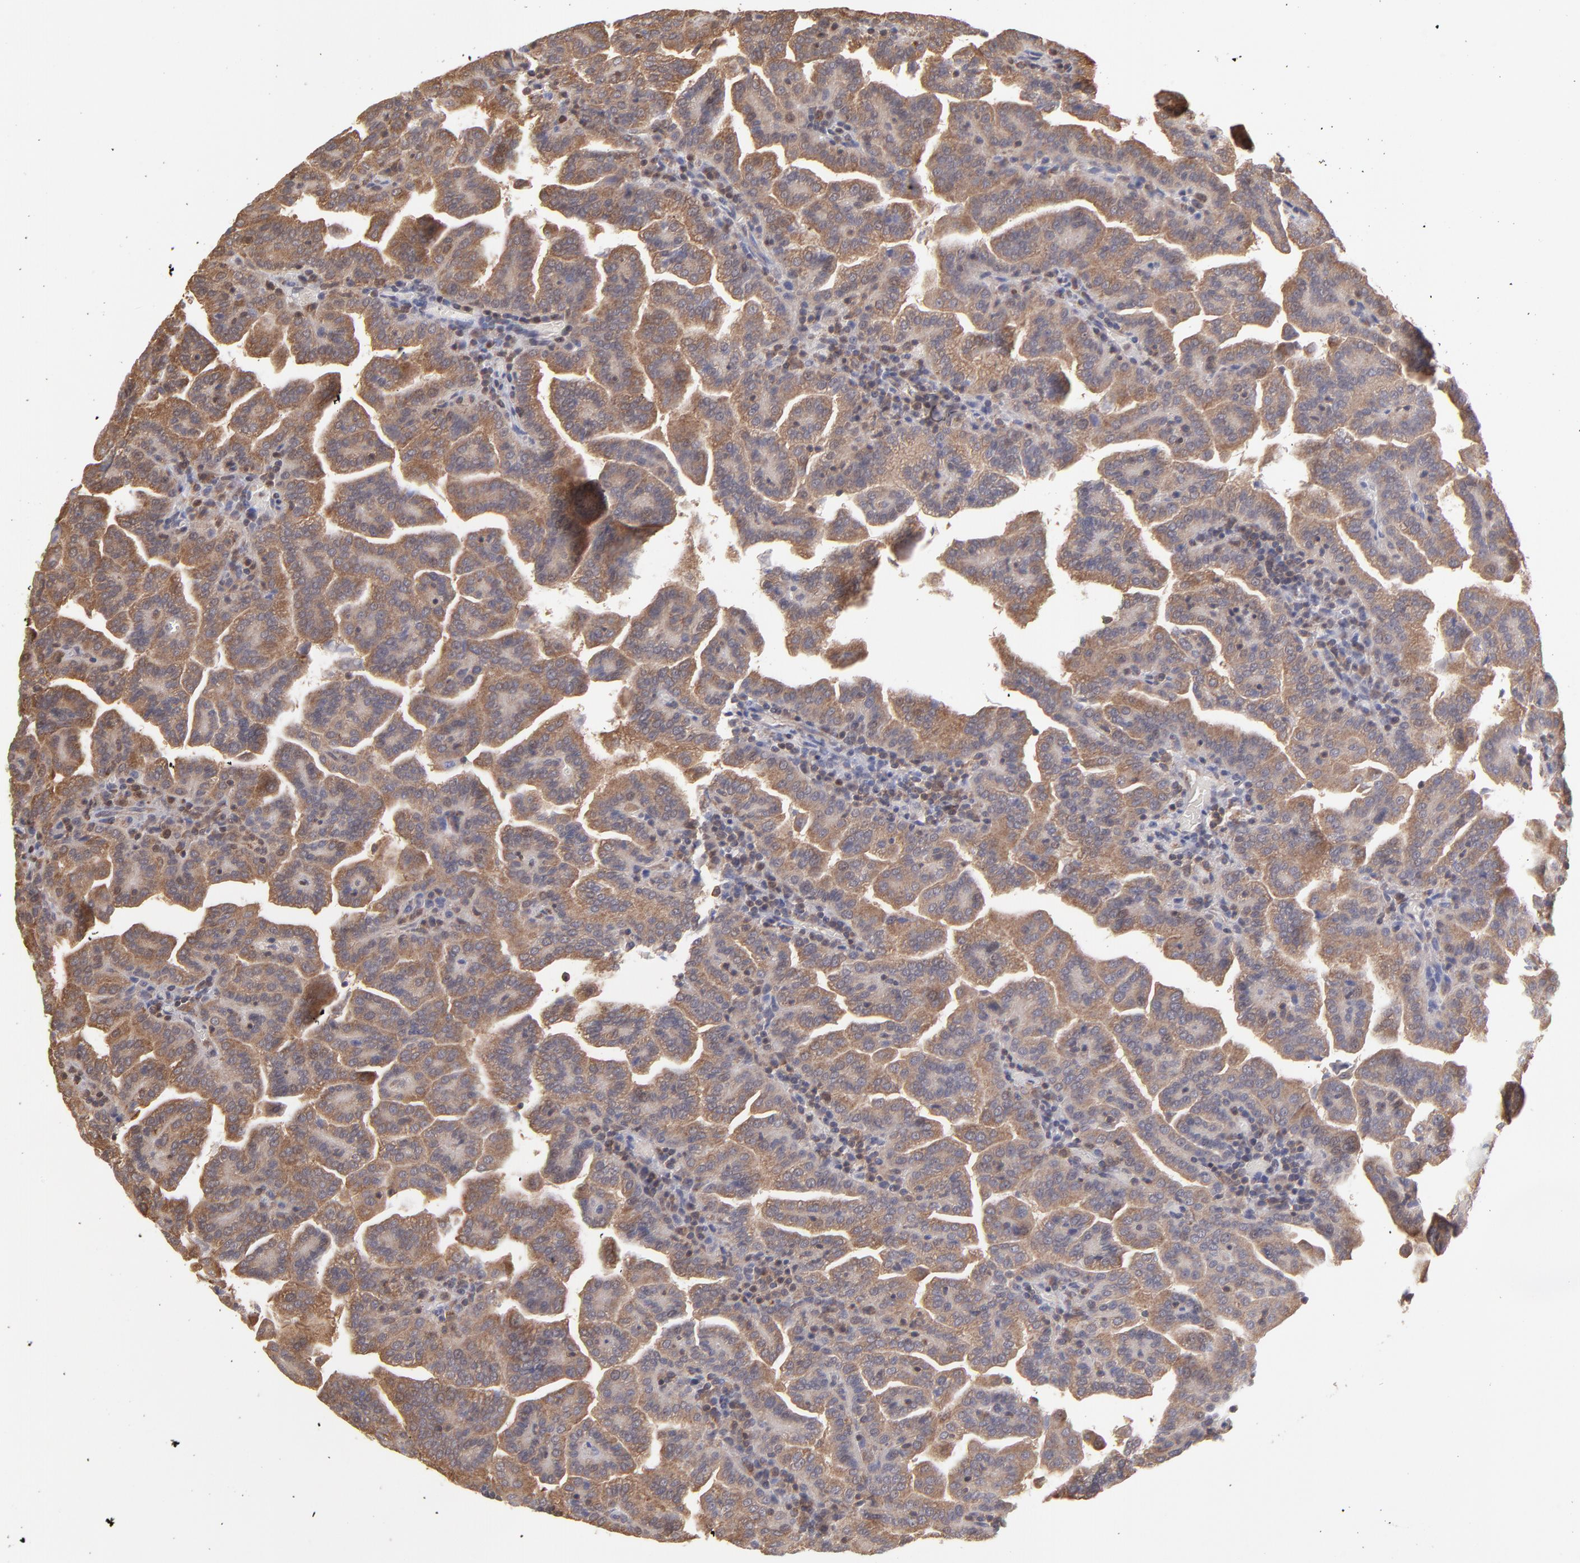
{"staining": {"intensity": "moderate", "quantity": ">75%", "location": "cytoplasmic/membranous"}, "tissue": "renal cancer", "cell_type": "Tumor cells", "image_type": "cancer", "snomed": [{"axis": "morphology", "description": "Adenocarcinoma, NOS"}, {"axis": "topography", "description": "Kidney"}], "caption": "Renal cancer tissue exhibits moderate cytoplasmic/membranous positivity in about >75% of tumor cells", "gene": "MAPRE1", "patient": {"sex": "male", "age": 61}}